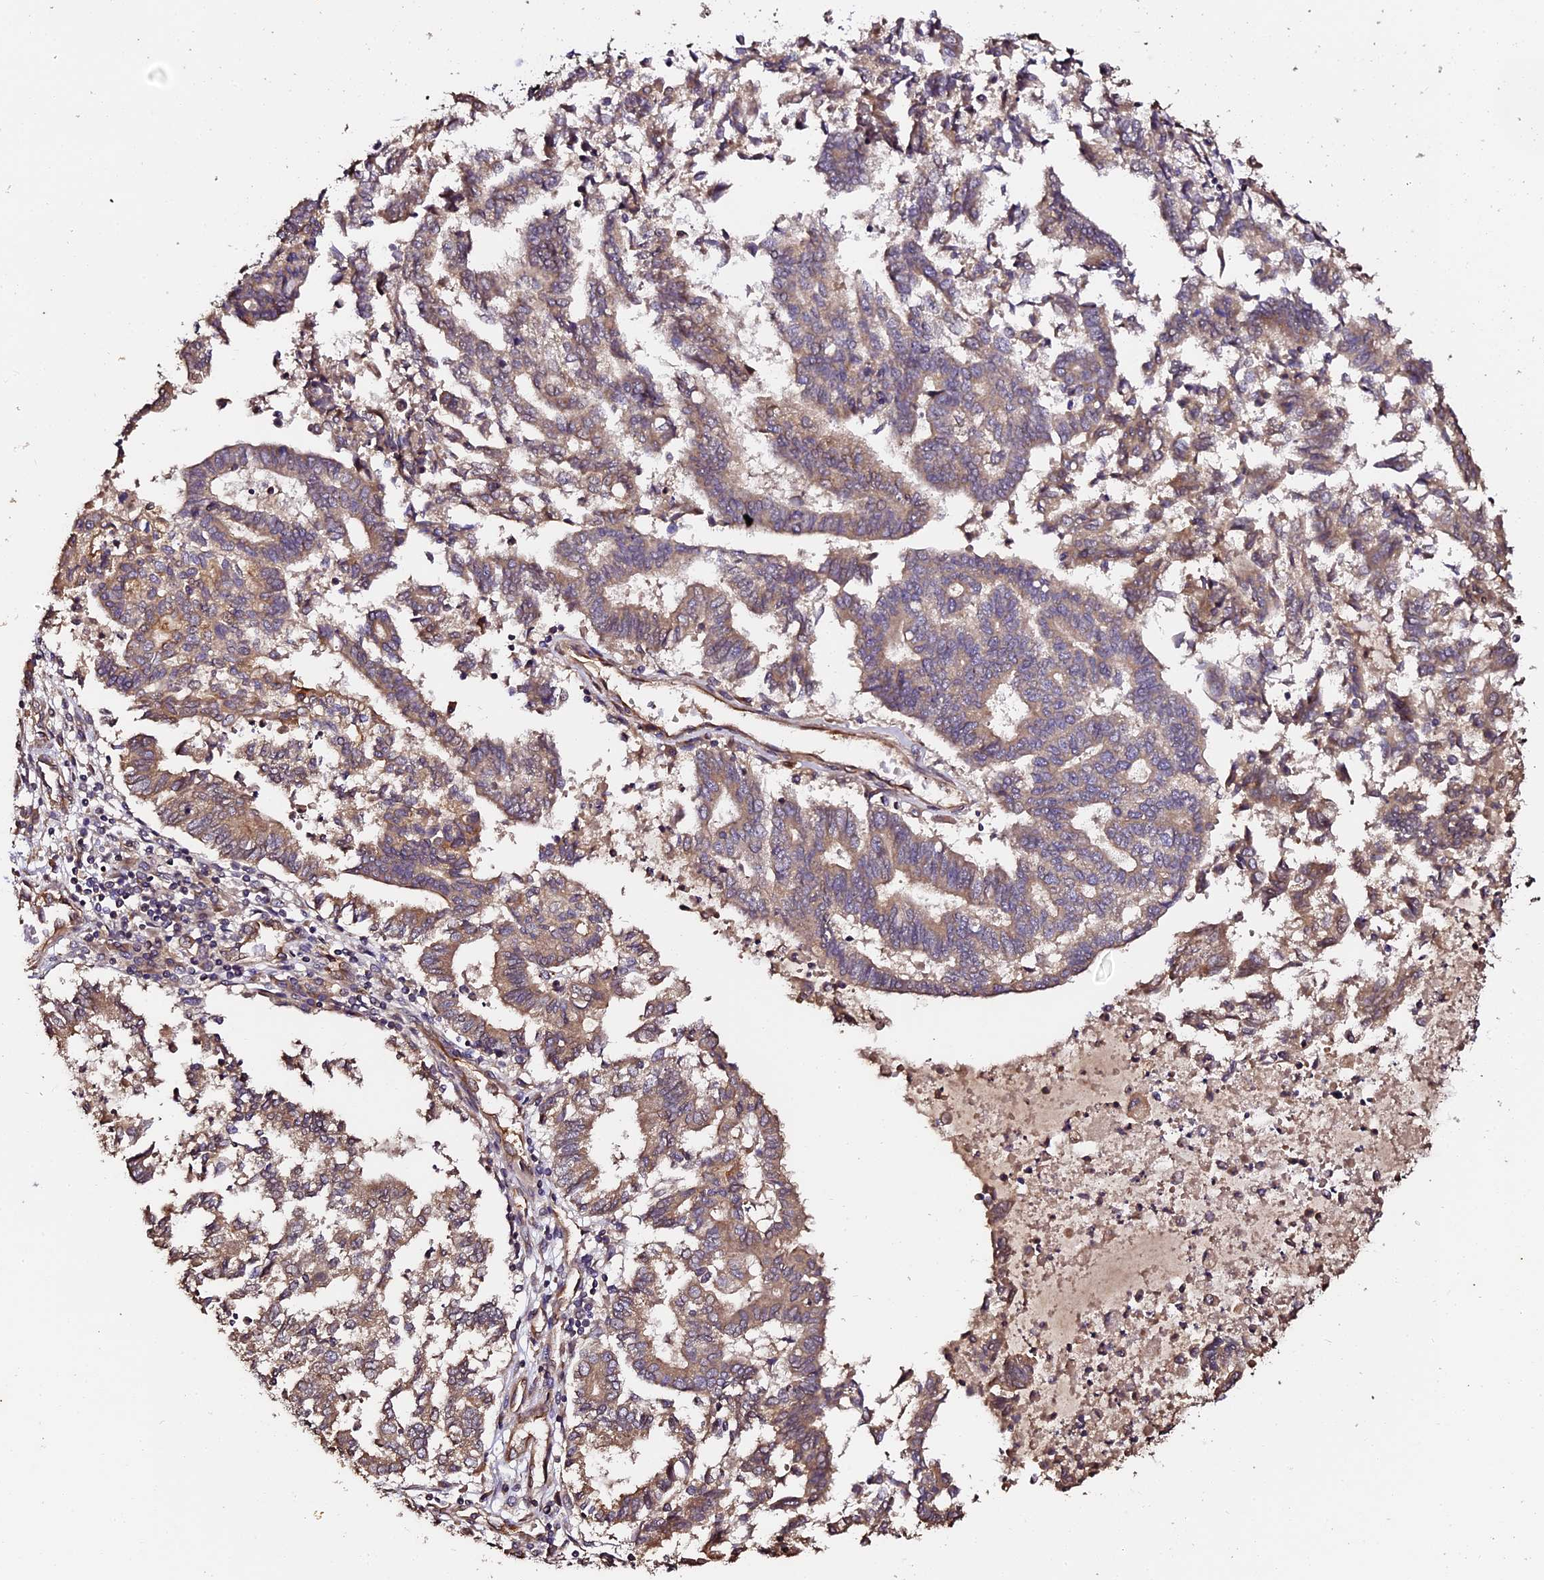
{"staining": {"intensity": "moderate", "quantity": ">75%", "location": "cytoplasmic/membranous"}, "tissue": "endometrial cancer", "cell_type": "Tumor cells", "image_type": "cancer", "snomed": [{"axis": "morphology", "description": "Adenocarcinoma, NOS"}, {"axis": "topography", "description": "Endometrium"}], "caption": "This histopathology image shows IHC staining of endometrial adenocarcinoma, with medium moderate cytoplasmic/membranous expression in about >75% of tumor cells.", "gene": "TDO2", "patient": {"sex": "female", "age": 79}}